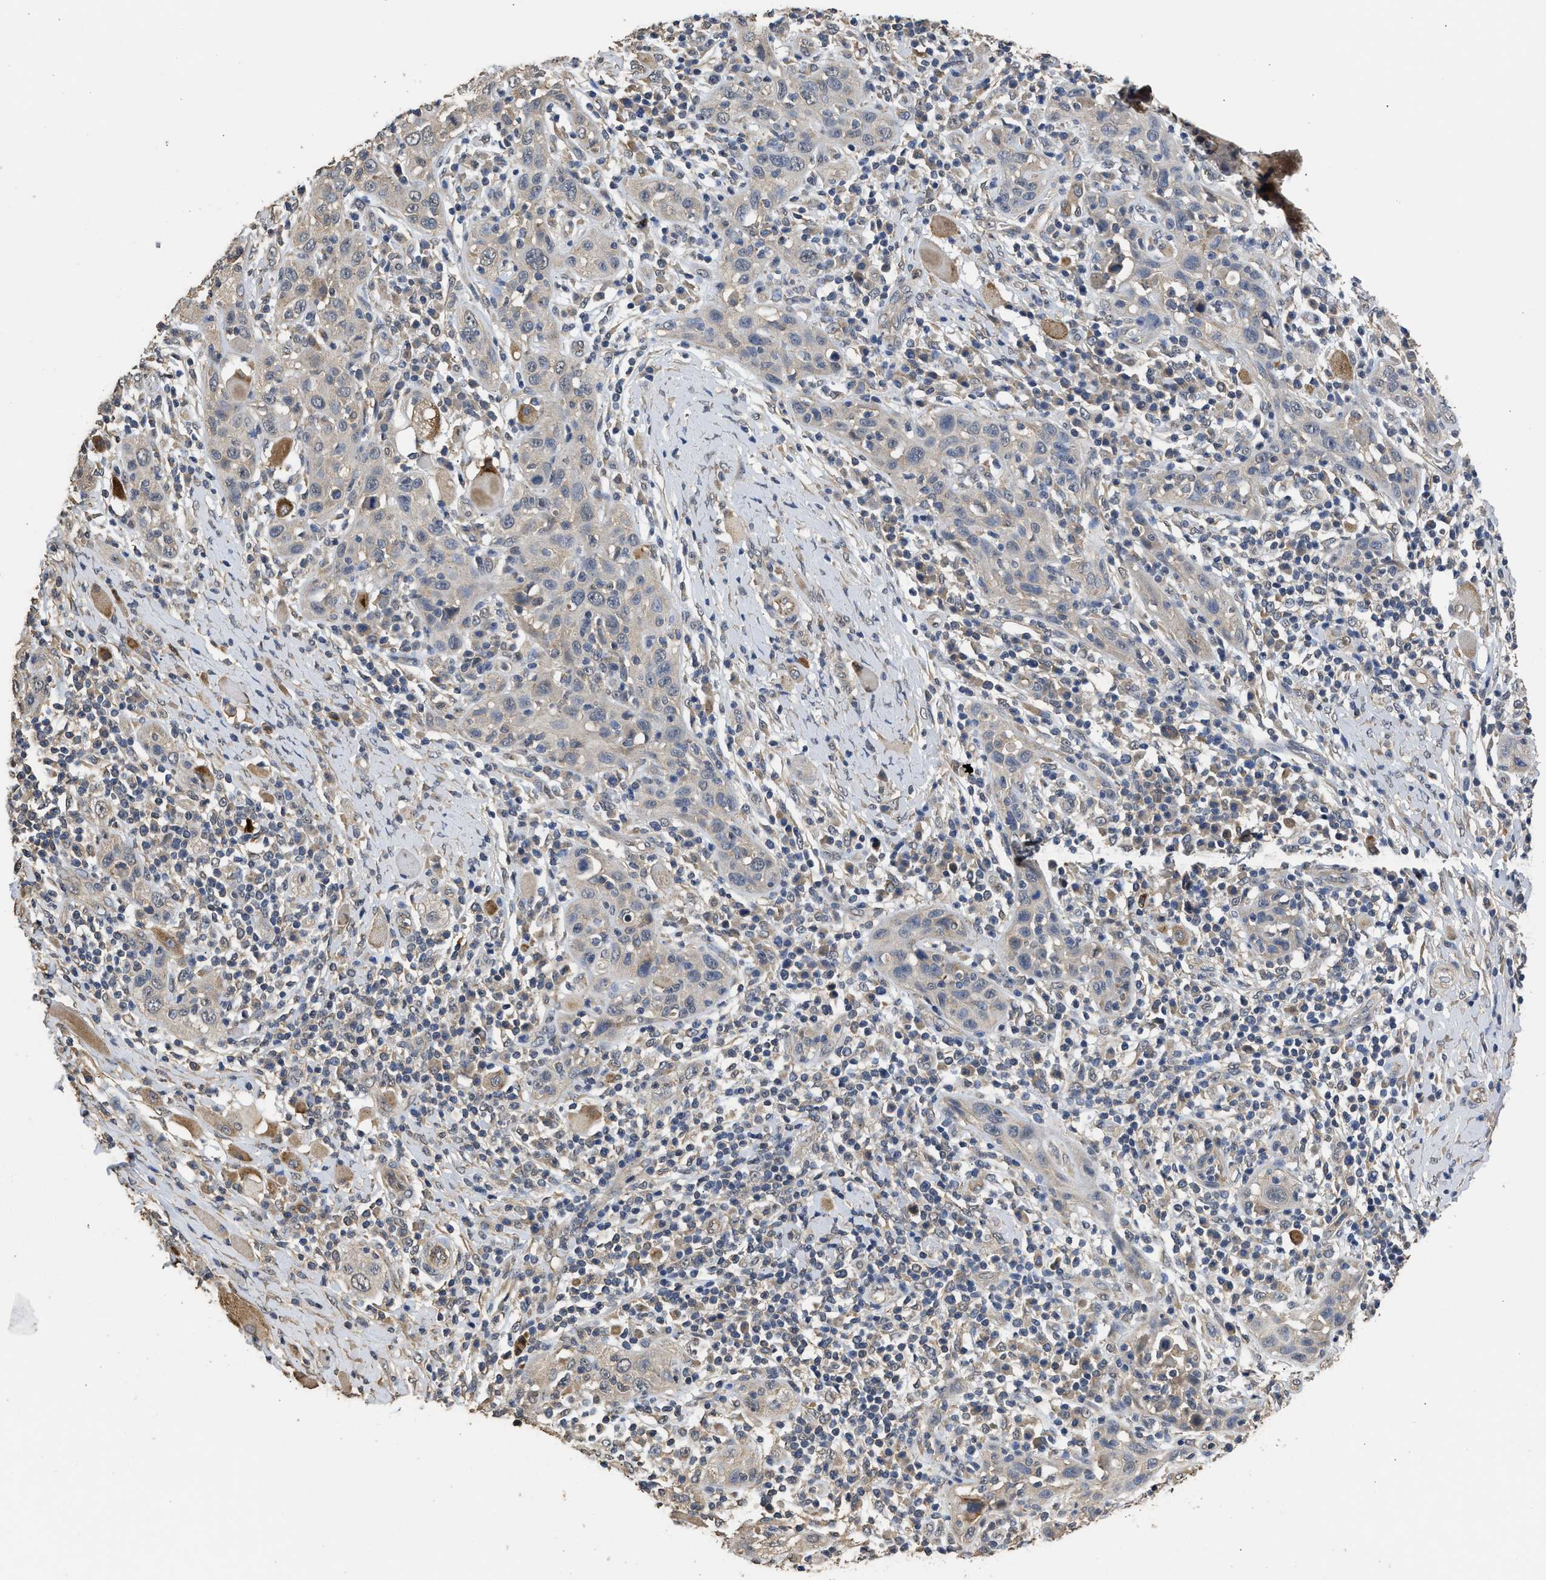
{"staining": {"intensity": "negative", "quantity": "none", "location": "none"}, "tissue": "skin cancer", "cell_type": "Tumor cells", "image_type": "cancer", "snomed": [{"axis": "morphology", "description": "Squamous cell carcinoma, NOS"}, {"axis": "topography", "description": "Skin"}], "caption": "This is a micrograph of immunohistochemistry staining of skin cancer (squamous cell carcinoma), which shows no positivity in tumor cells. (DAB (3,3'-diaminobenzidine) immunohistochemistry with hematoxylin counter stain).", "gene": "SPINT2", "patient": {"sex": "female", "age": 88}}